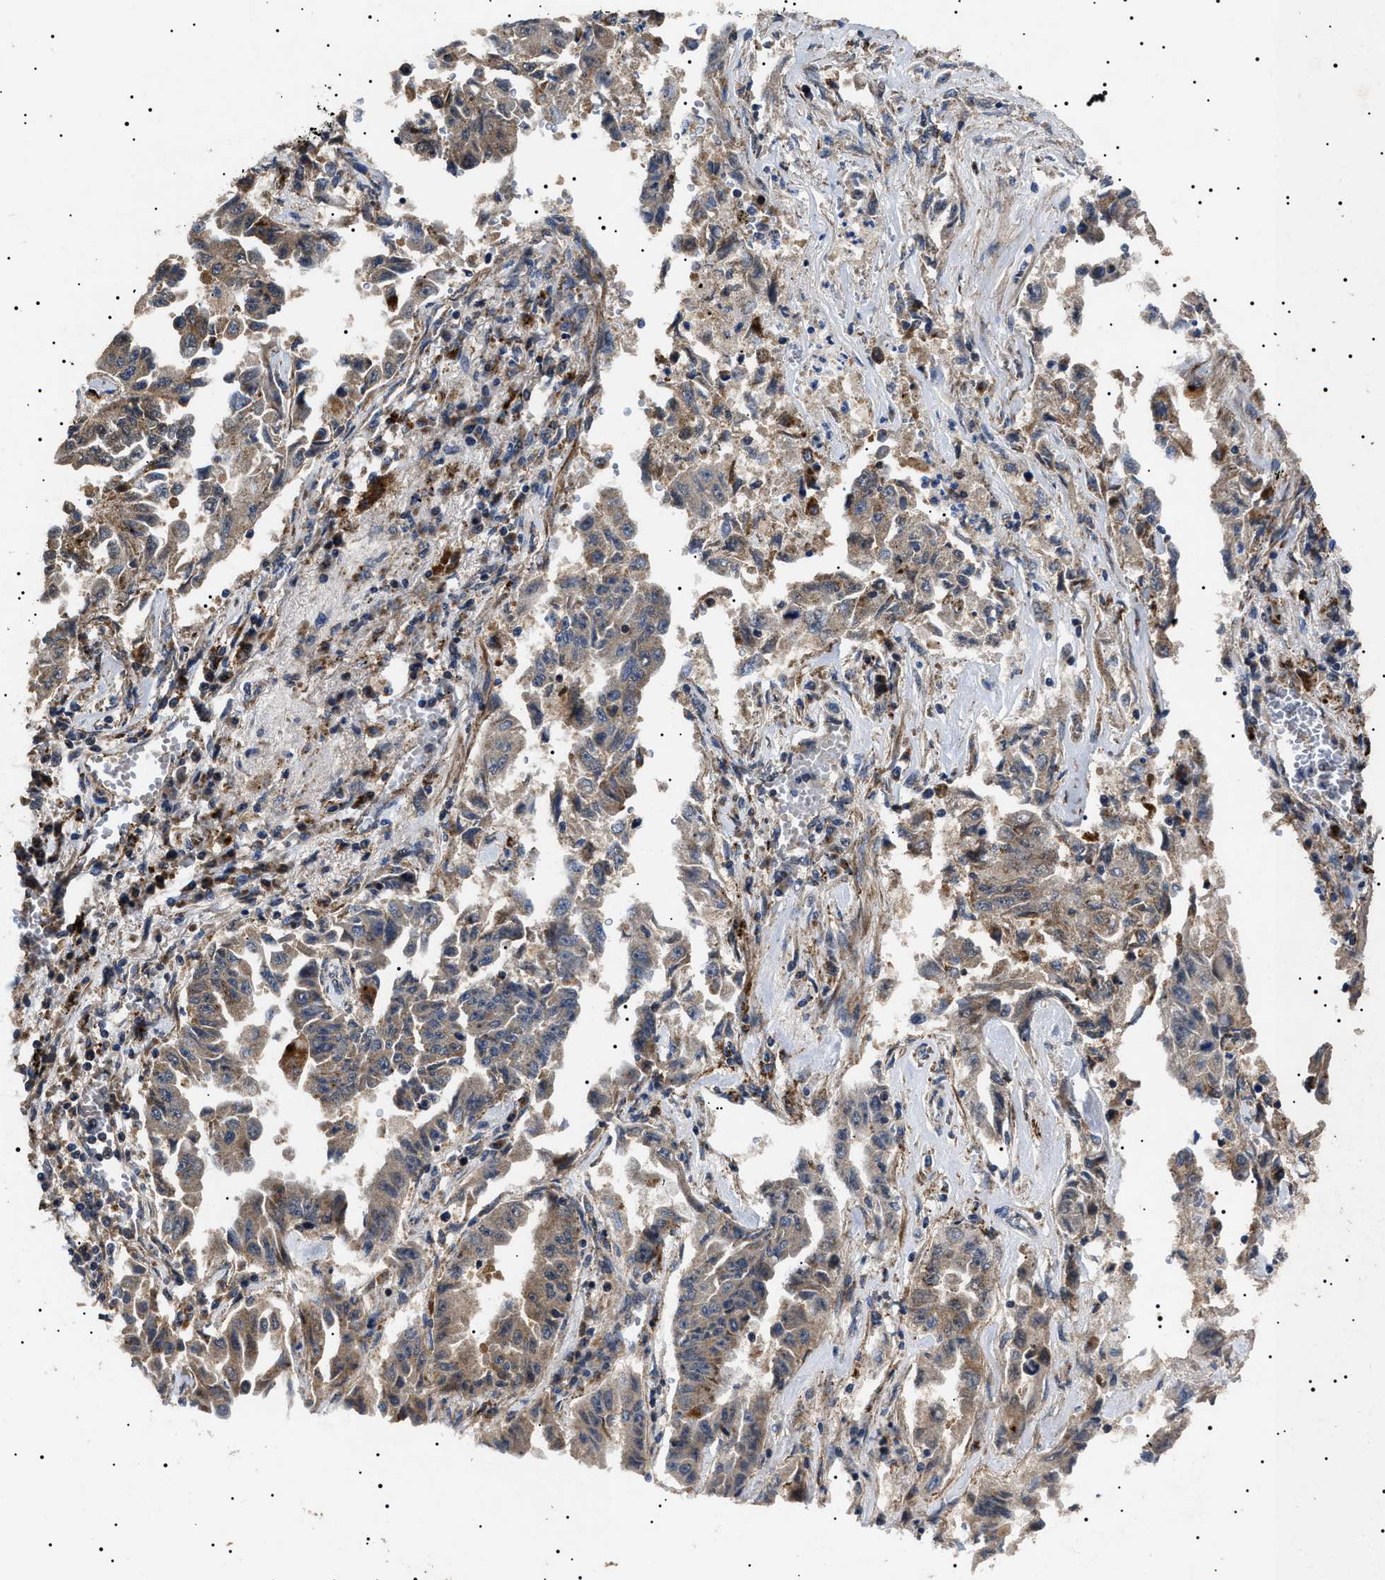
{"staining": {"intensity": "weak", "quantity": "25%-75%", "location": "cytoplasmic/membranous"}, "tissue": "lung cancer", "cell_type": "Tumor cells", "image_type": "cancer", "snomed": [{"axis": "morphology", "description": "Adenocarcinoma, NOS"}, {"axis": "topography", "description": "Lung"}], "caption": "Lung cancer stained with a brown dye exhibits weak cytoplasmic/membranous positive staining in about 25%-75% of tumor cells.", "gene": "RAB34", "patient": {"sex": "female", "age": 51}}